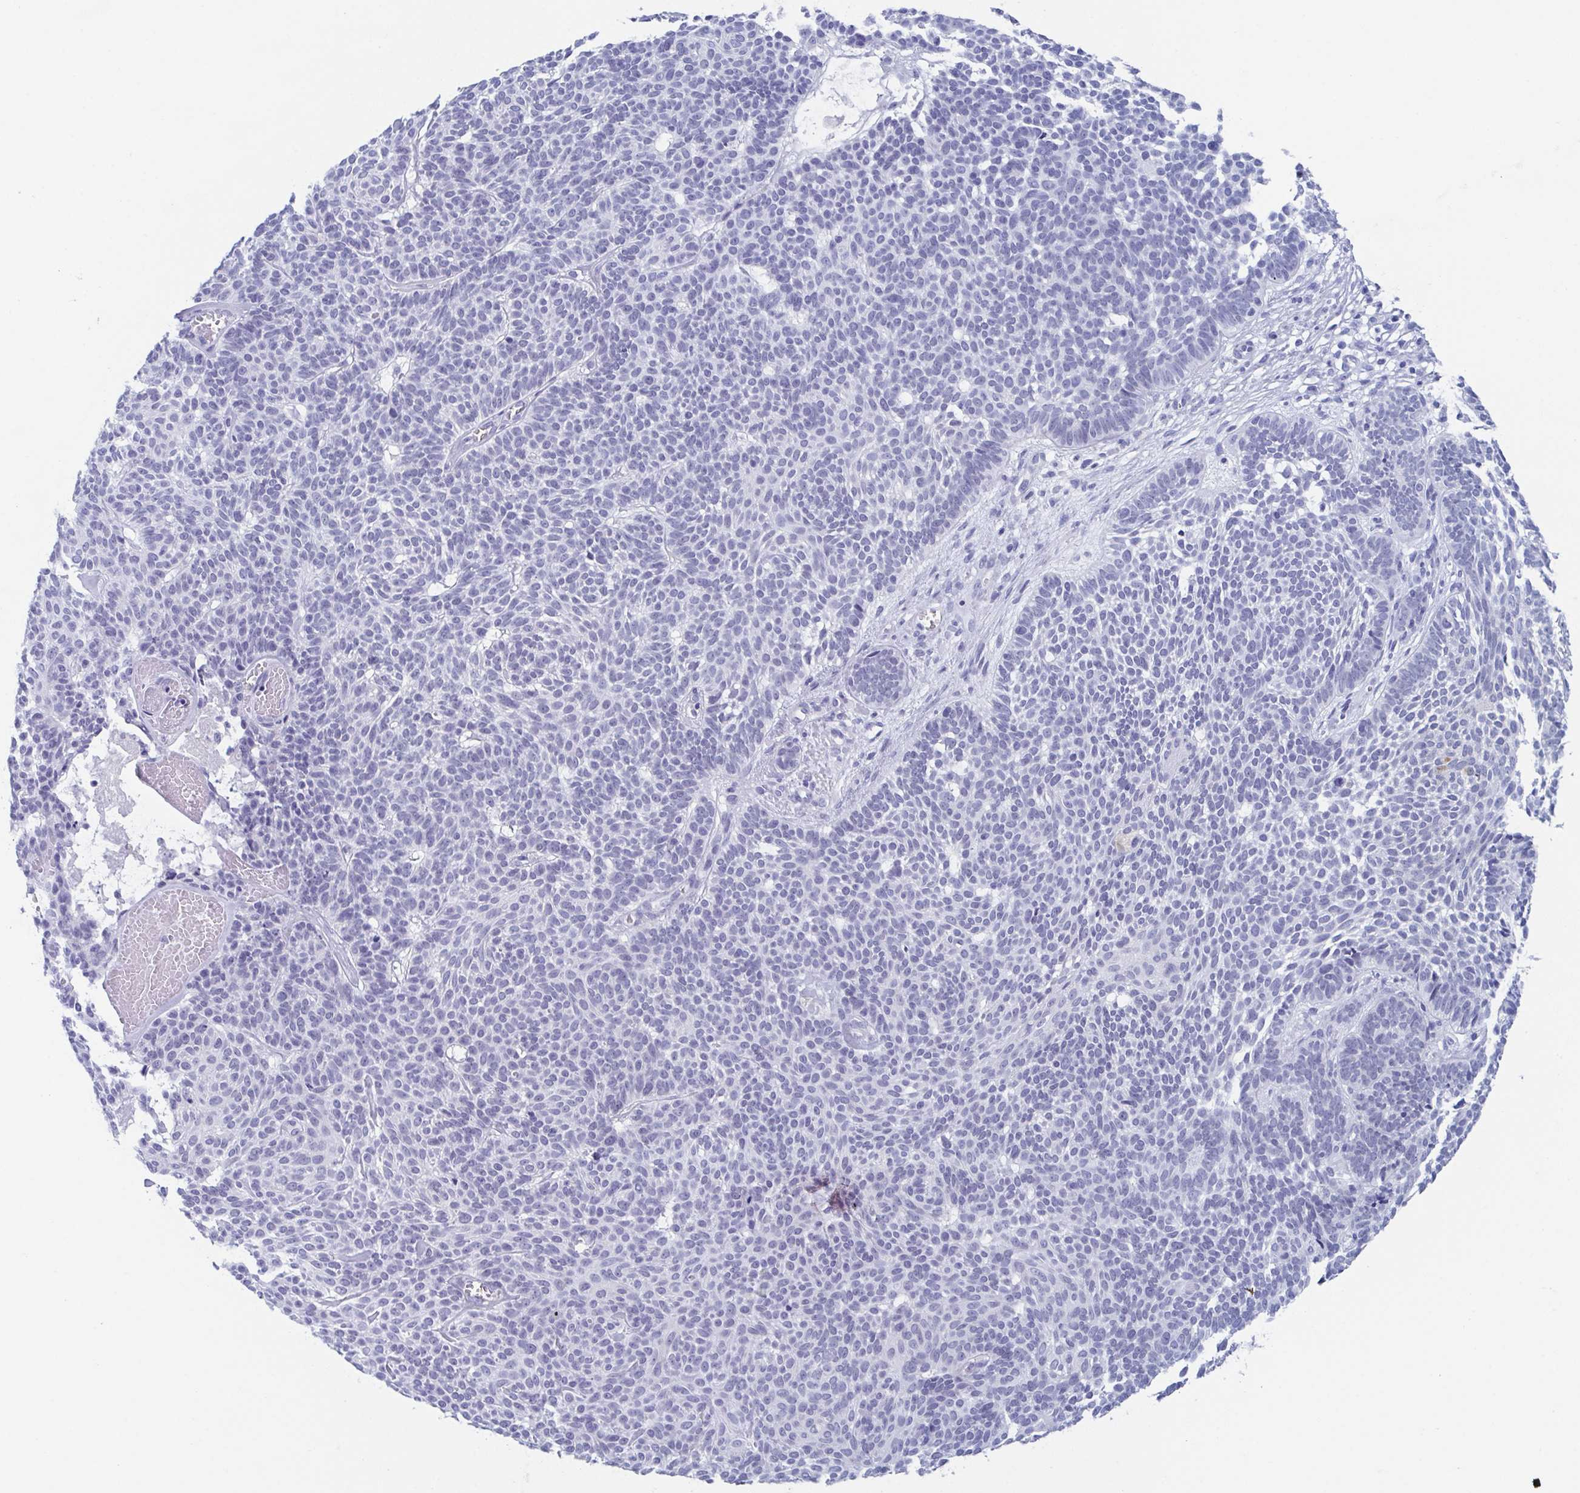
{"staining": {"intensity": "negative", "quantity": "none", "location": "none"}, "tissue": "skin cancer", "cell_type": "Tumor cells", "image_type": "cancer", "snomed": [{"axis": "morphology", "description": "Basal cell carcinoma"}, {"axis": "topography", "description": "Skin"}], "caption": "The image exhibits no staining of tumor cells in skin cancer (basal cell carcinoma).", "gene": "ZFP64", "patient": {"sex": "female", "age": 85}}